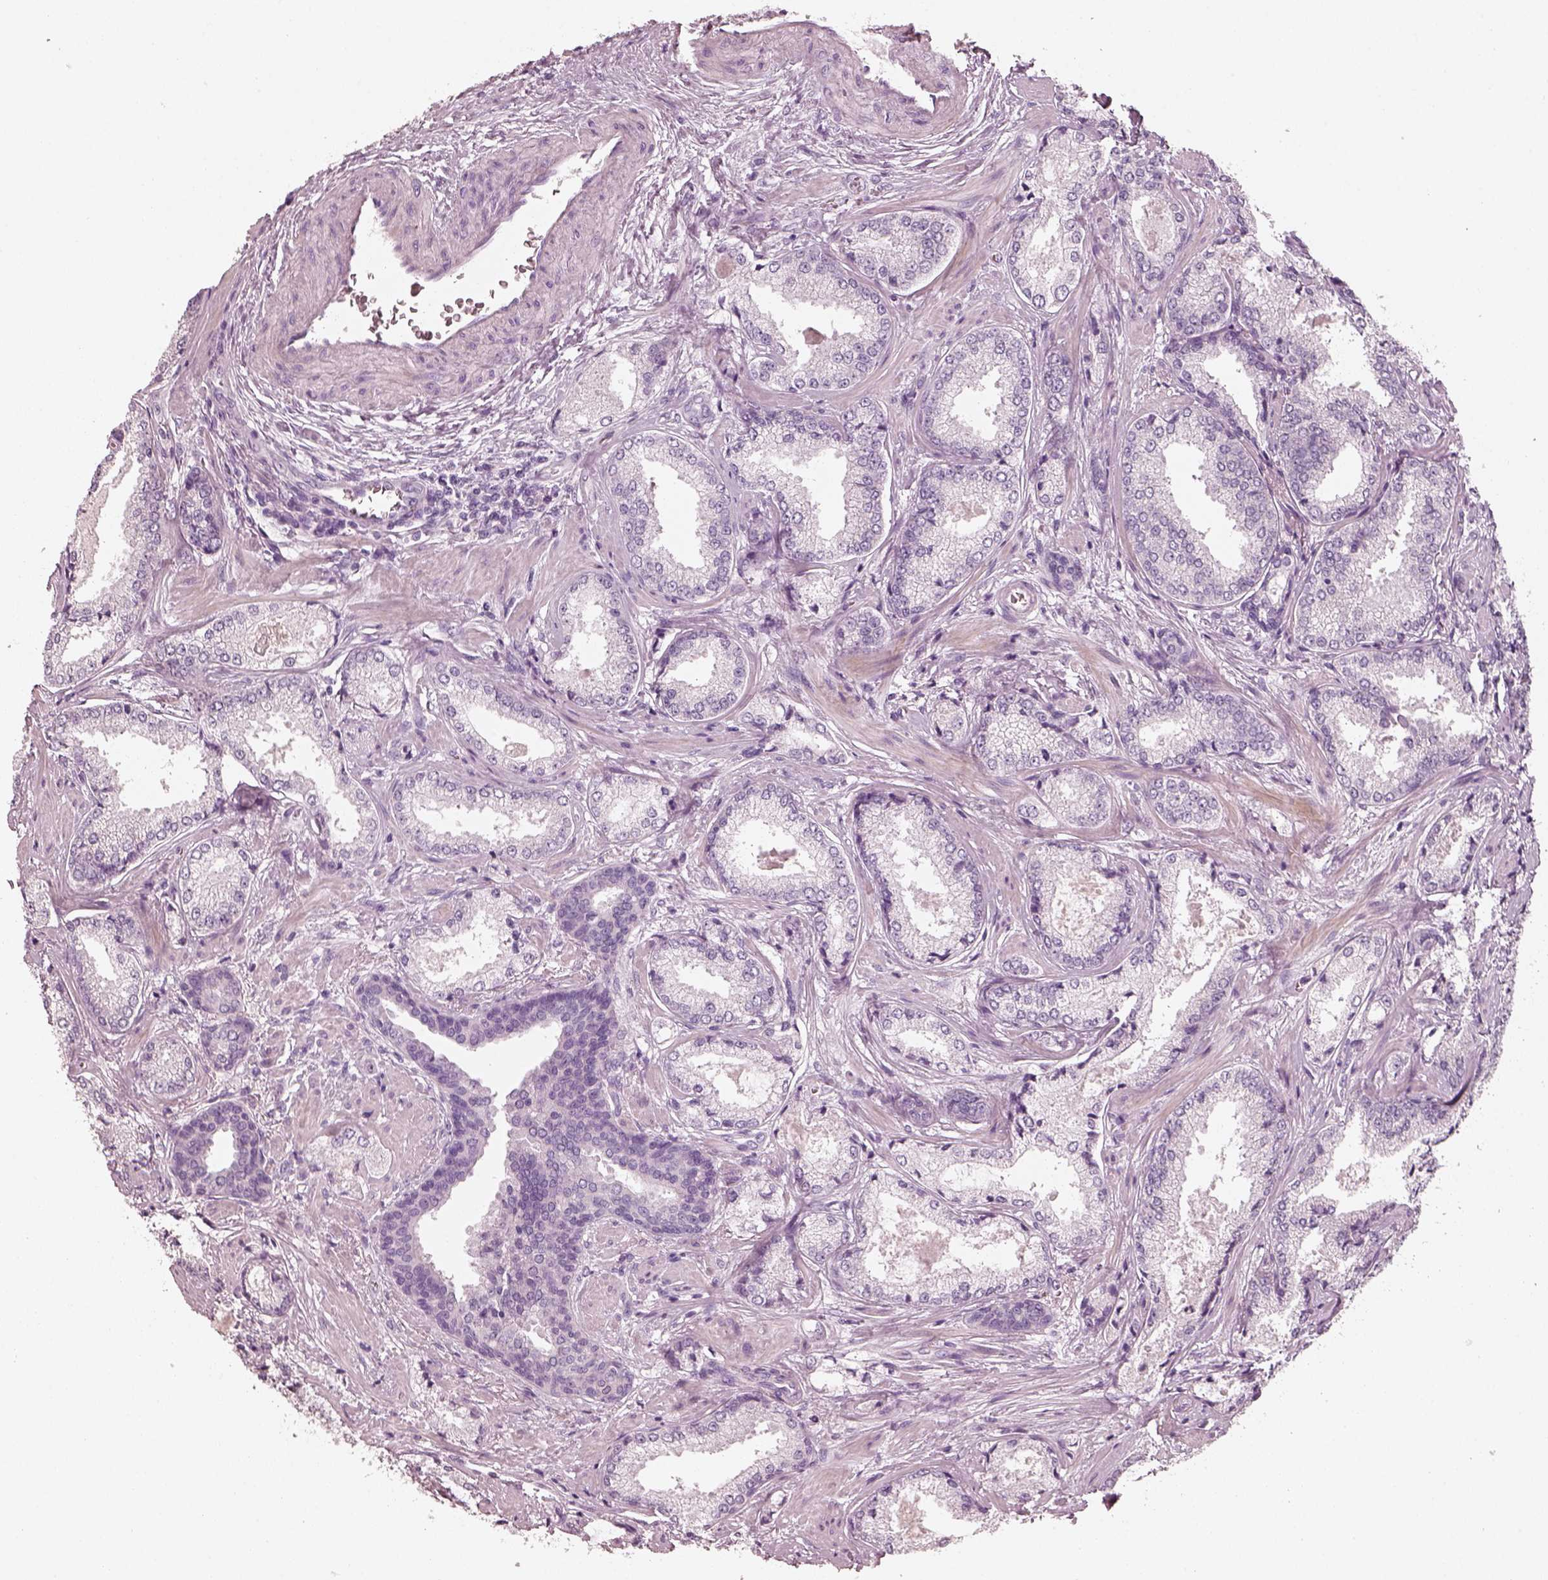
{"staining": {"intensity": "negative", "quantity": "none", "location": "none"}, "tissue": "prostate cancer", "cell_type": "Tumor cells", "image_type": "cancer", "snomed": [{"axis": "morphology", "description": "Adenocarcinoma, Low grade"}, {"axis": "topography", "description": "Prostate"}], "caption": "Tumor cells show no significant positivity in prostate cancer.", "gene": "R3HDML", "patient": {"sex": "male", "age": 56}}